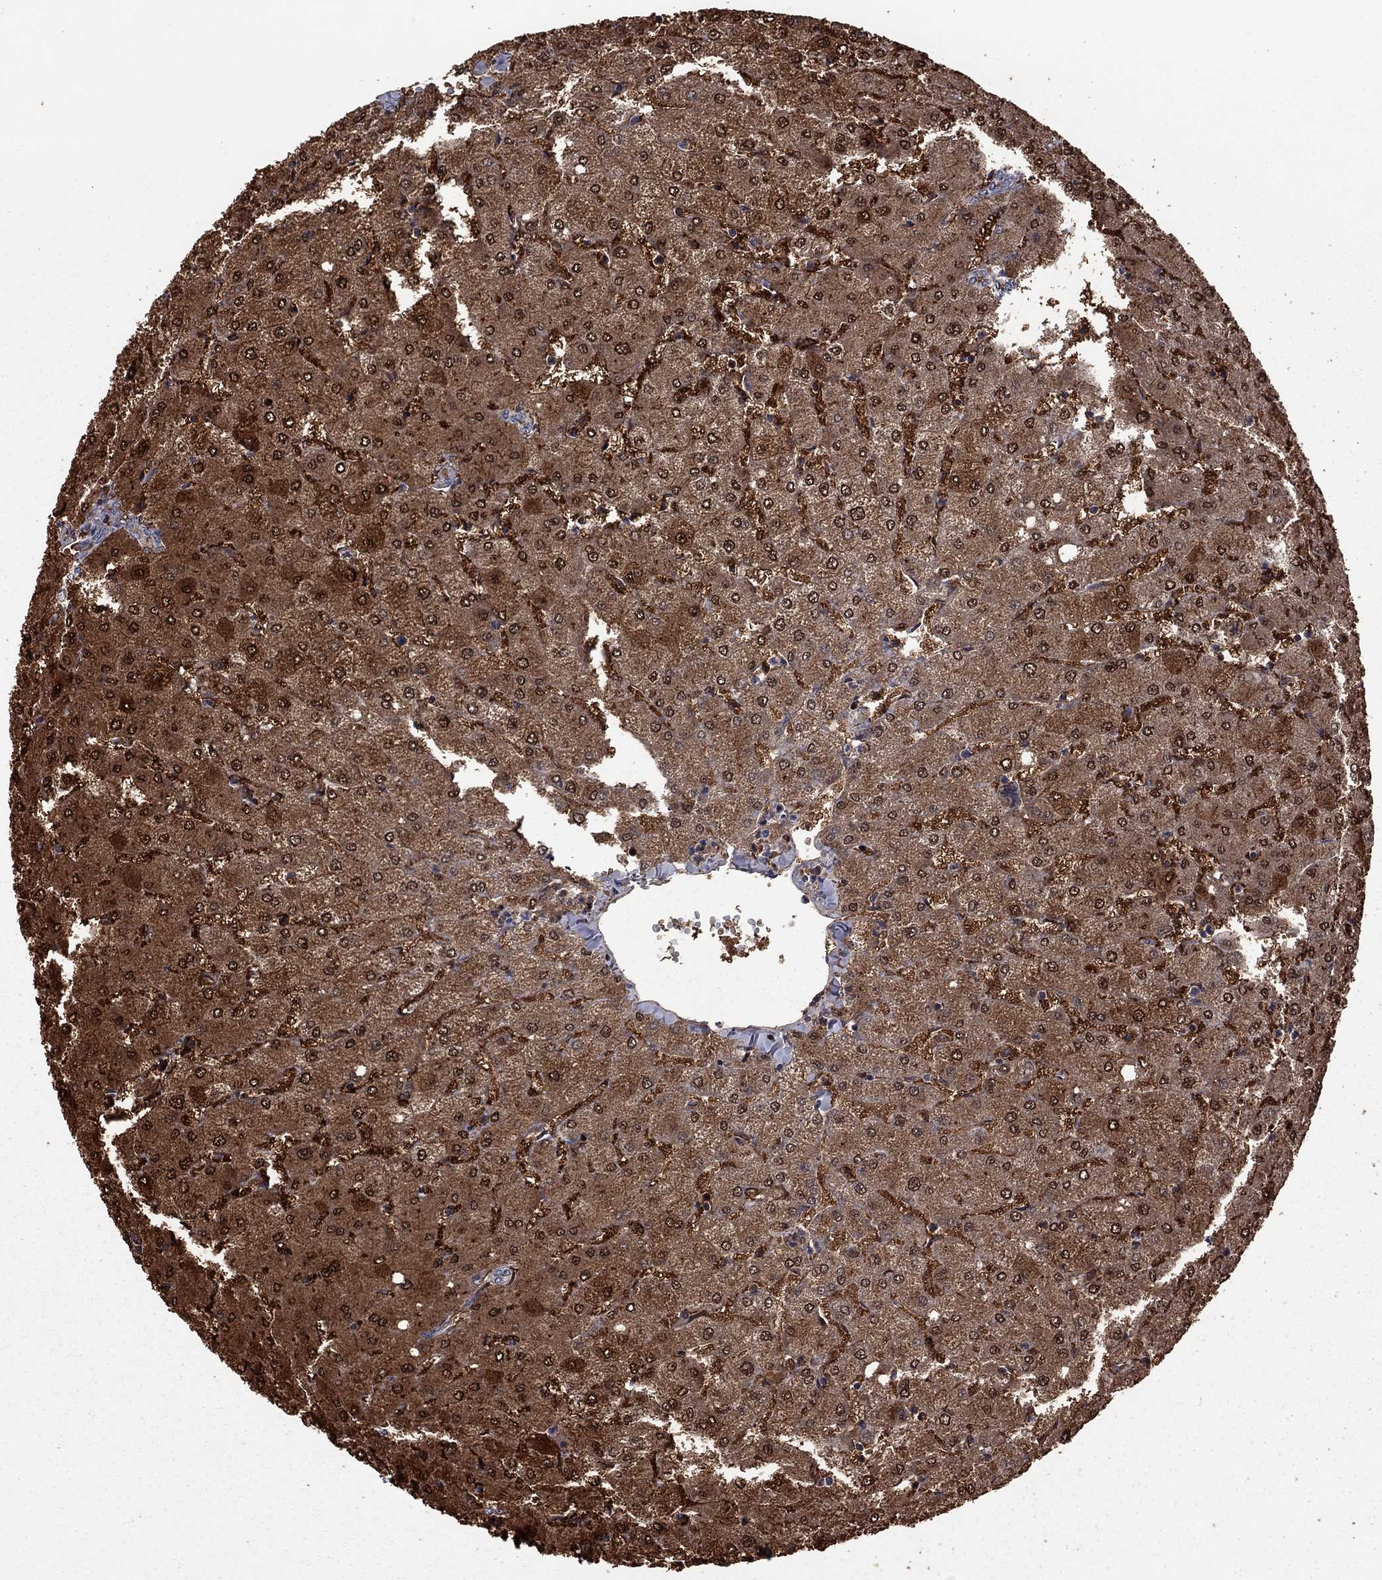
{"staining": {"intensity": "negative", "quantity": "none", "location": "none"}, "tissue": "liver", "cell_type": "Cholangiocytes", "image_type": "normal", "snomed": [{"axis": "morphology", "description": "Normal tissue, NOS"}, {"axis": "topography", "description": "Liver"}], "caption": "This is a photomicrograph of immunohistochemistry staining of unremarkable liver, which shows no staining in cholangiocytes.", "gene": "TSNARE1", "patient": {"sex": "female", "age": 54}}